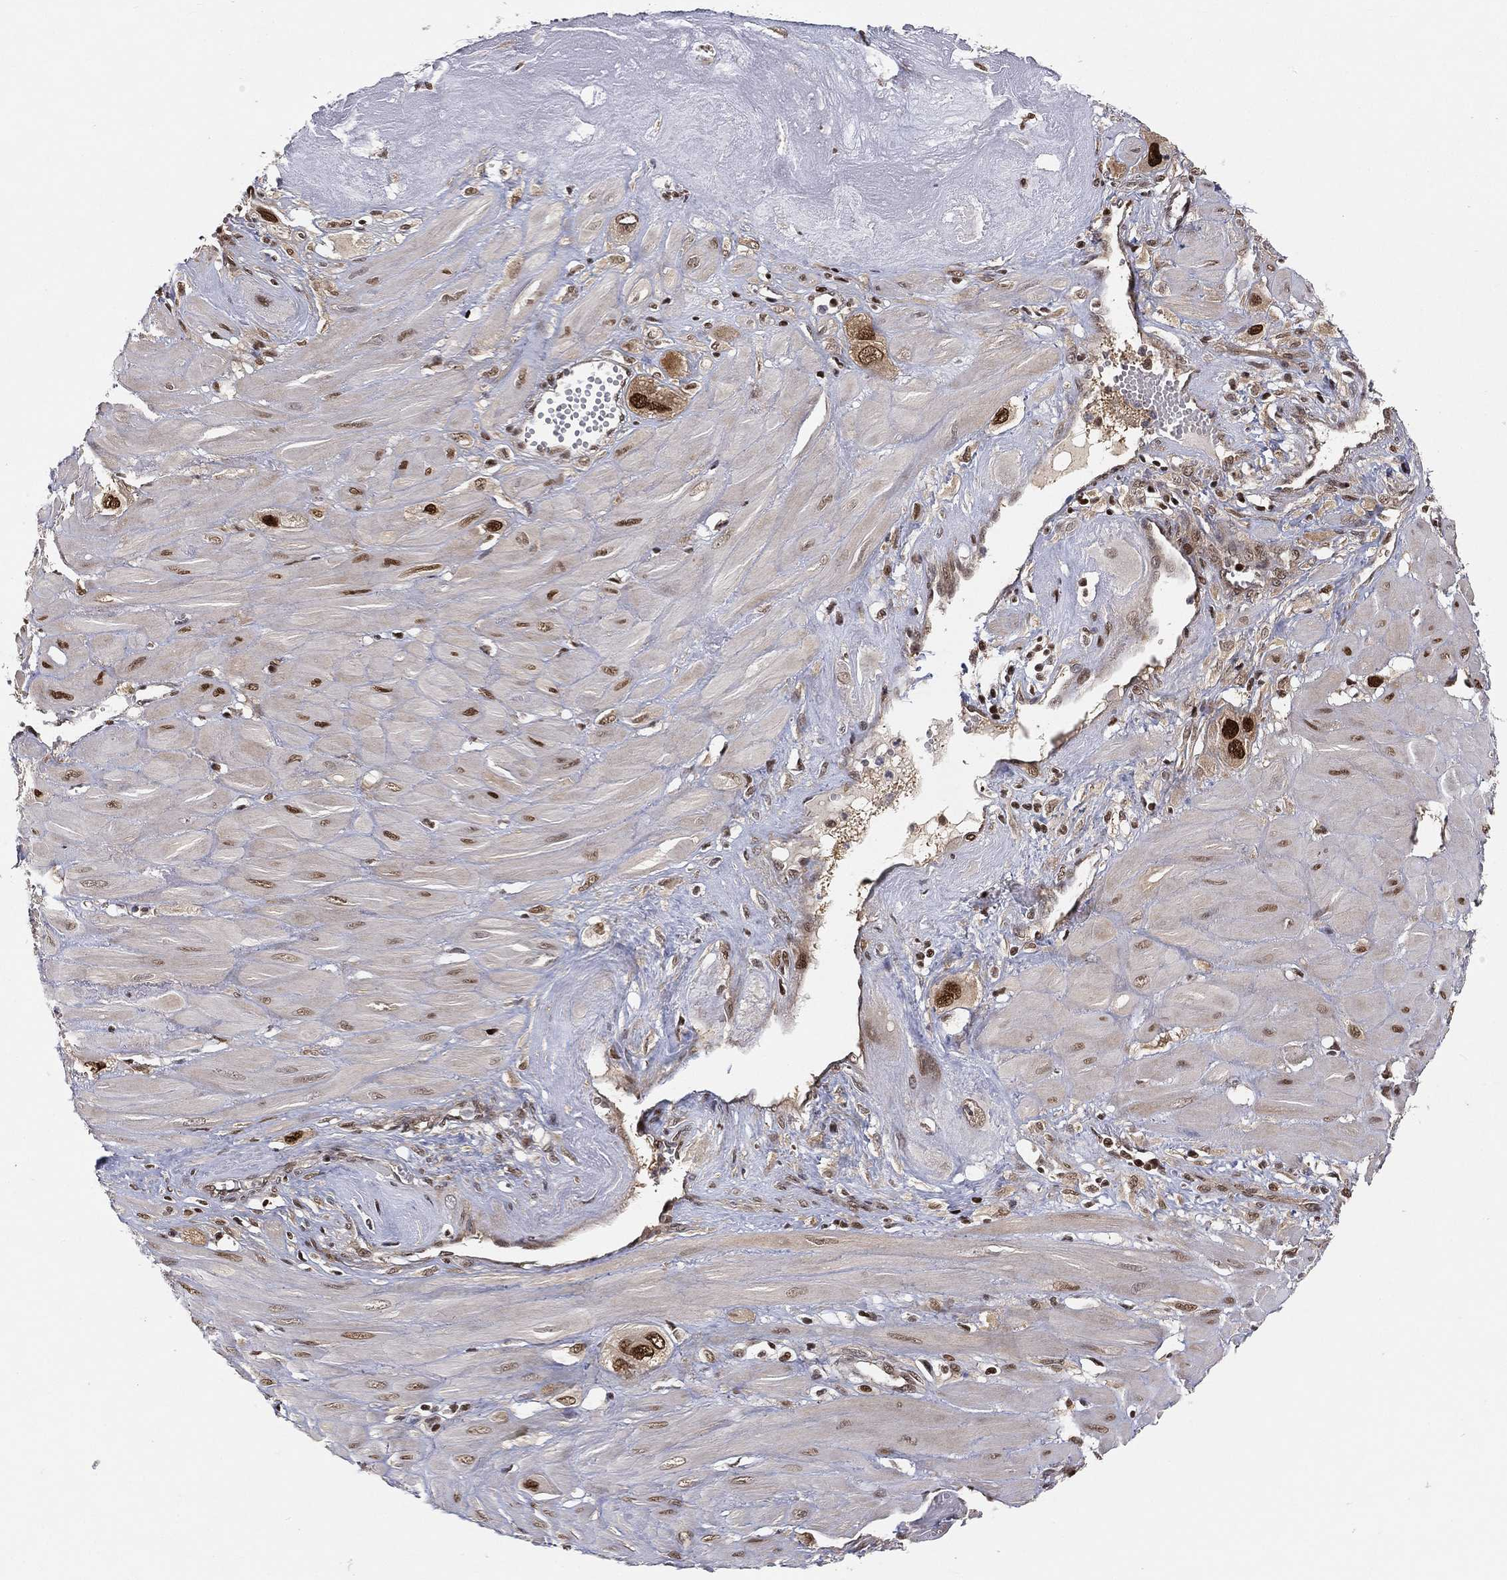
{"staining": {"intensity": "strong", "quantity": ">75%", "location": "nuclear"}, "tissue": "cervical cancer", "cell_type": "Tumor cells", "image_type": "cancer", "snomed": [{"axis": "morphology", "description": "Squamous cell carcinoma, NOS"}, {"axis": "topography", "description": "Cervix"}], "caption": "Protein expression by immunohistochemistry (IHC) demonstrates strong nuclear expression in approximately >75% of tumor cells in cervical cancer.", "gene": "CRTC3", "patient": {"sex": "female", "age": 34}}